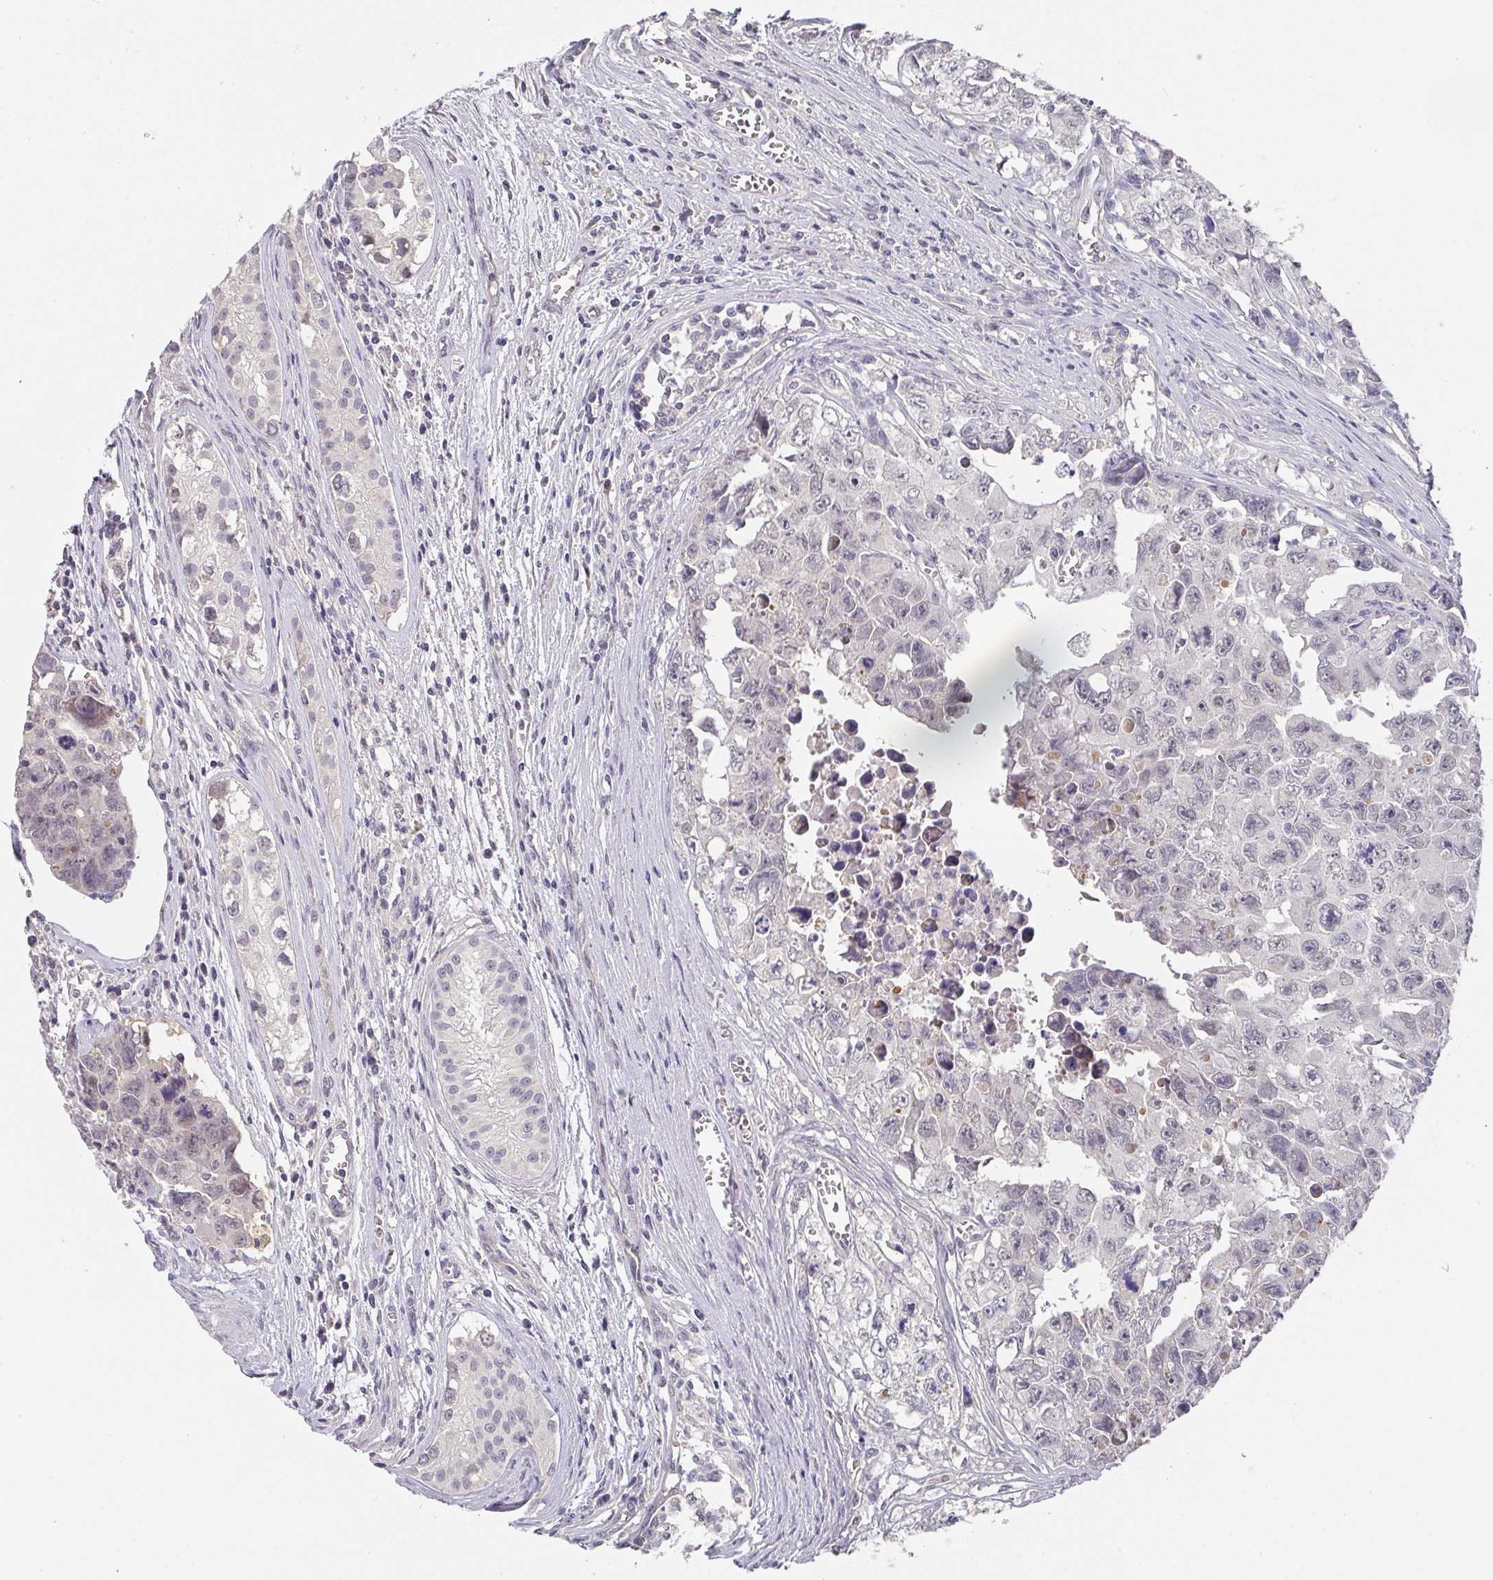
{"staining": {"intensity": "negative", "quantity": "none", "location": "none"}, "tissue": "testis cancer", "cell_type": "Tumor cells", "image_type": "cancer", "snomed": [{"axis": "morphology", "description": "Carcinoma, Embryonal, NOS"}, {"axis": "topography", "description": "Testis"}], "caption": "There is no significant staining in tumor cells of testis cancer (embryonal carcinoma).", "gene": "FOXN4", "patient": {"sex": "male", "age": 24}}